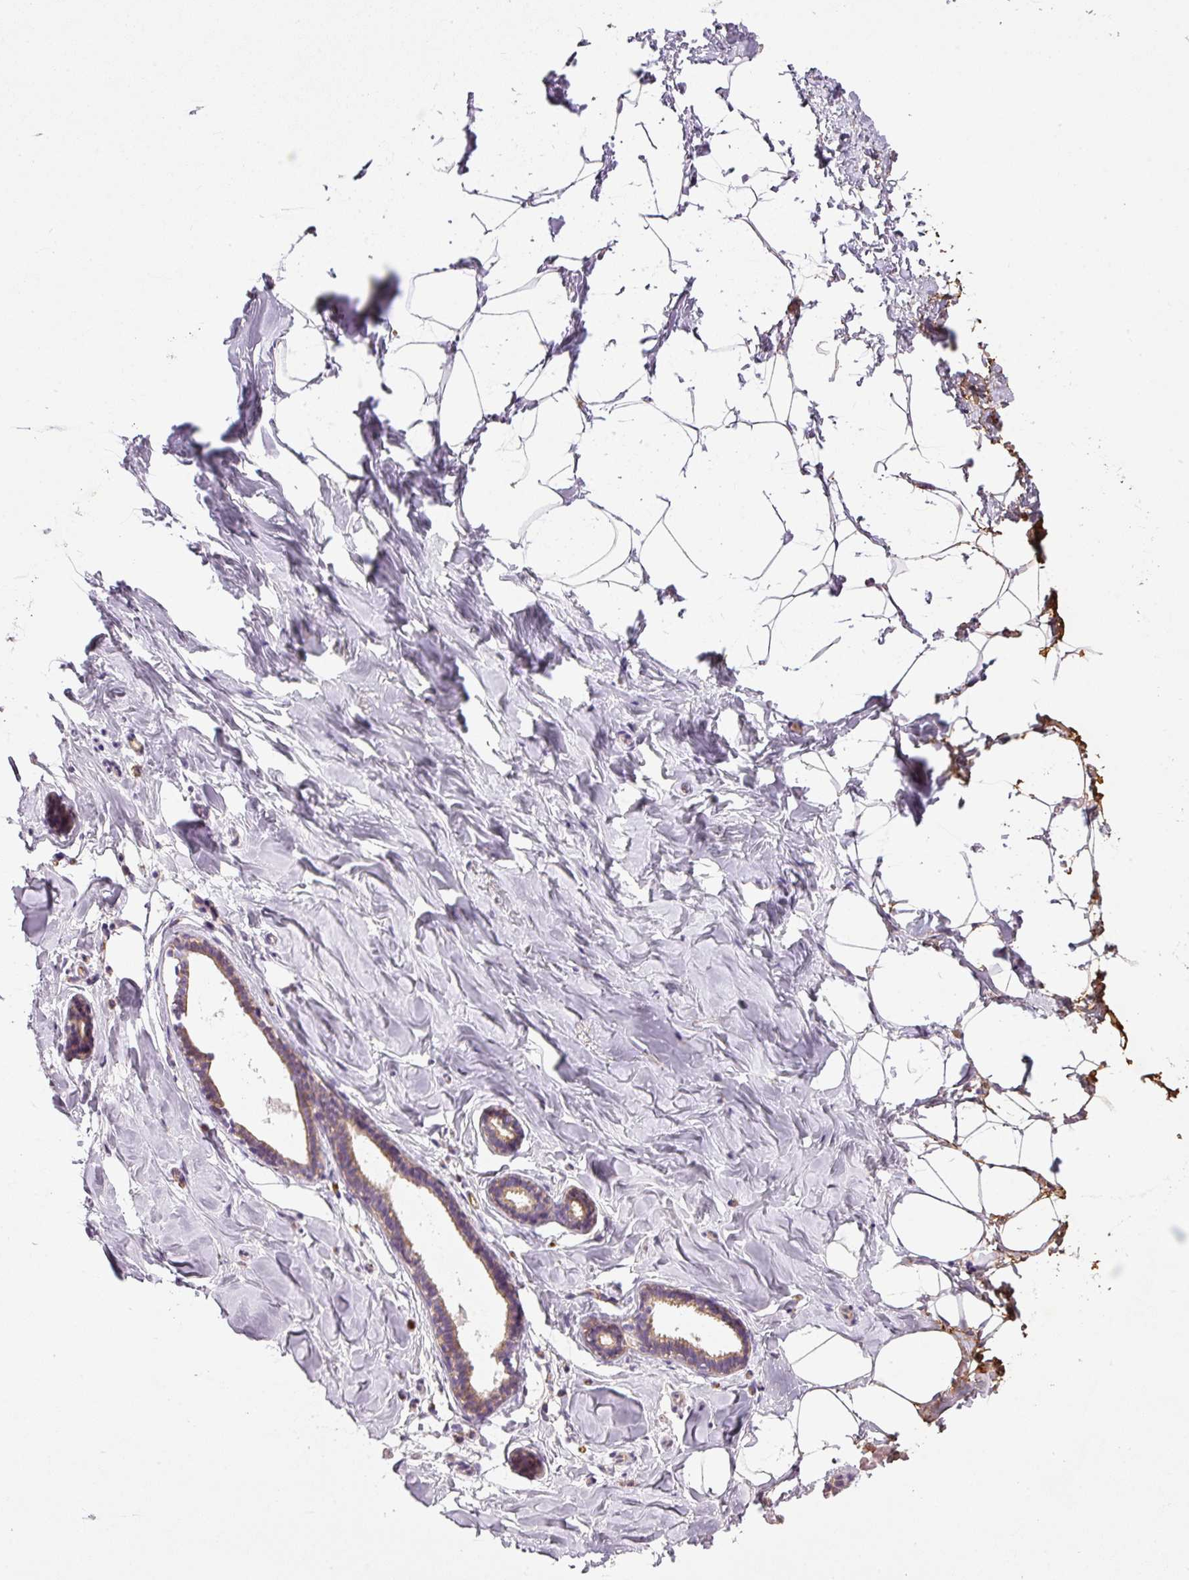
{"staining": {"intensity": "negative", "quantity": "none", "location": "none"}, "tissue": "breast", "cell_type": "Adipocytes", "image_type": "normal", "snomed": [{"axis": "morphology", "description": "Normal tissue, NOS"}, {"axis": "topography", "description": "Breast"}], "caption": "Adipocytes show no significant protein positivity in benign breast. (DAB immunohistochemistry, high magnification).", "gene": "KPNA5", "patient": {"sex": "female", "age": 23}}